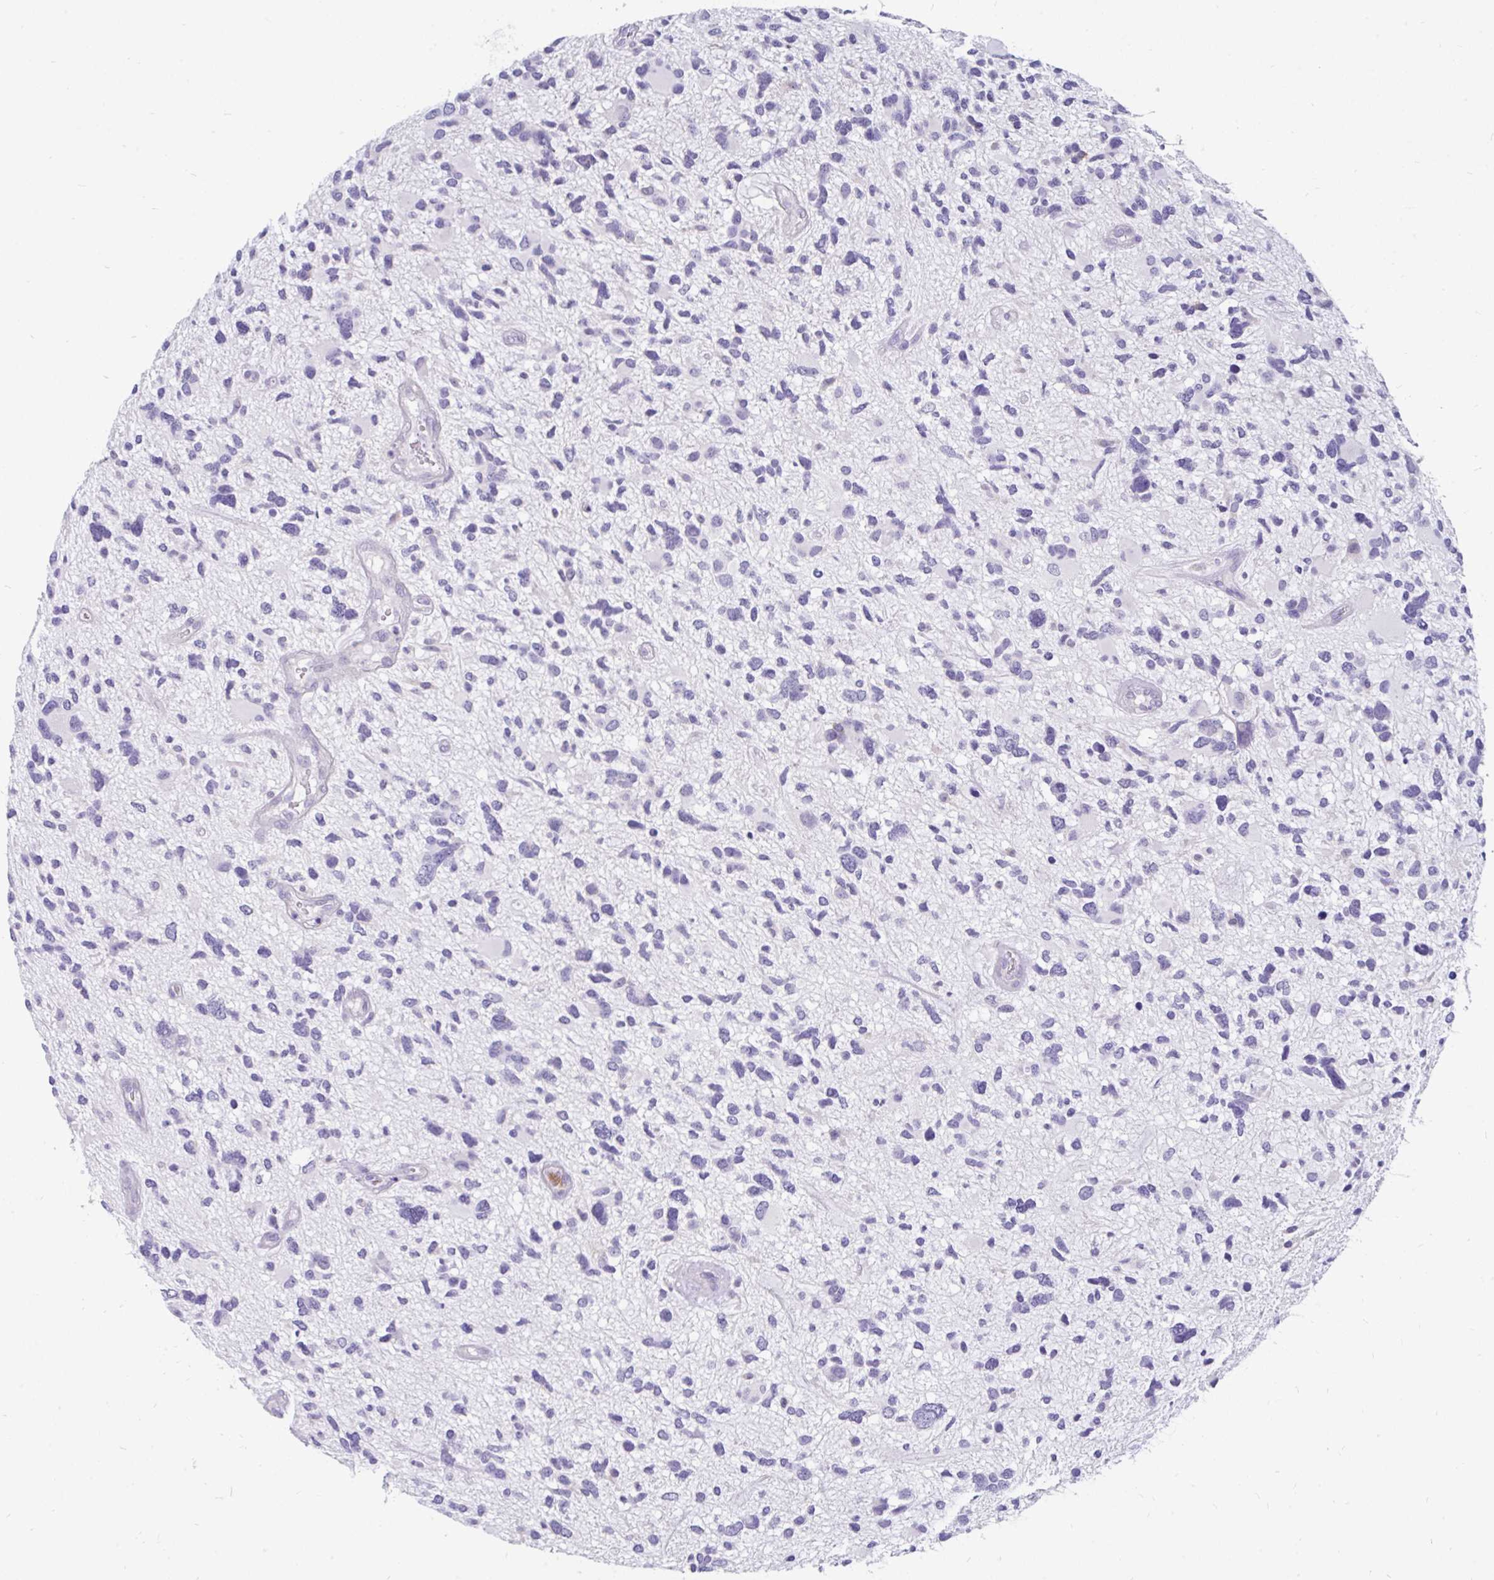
{"staining": {"intensity": "negative", "quantity": "none", "location": "none"}, "tissue": "glioma", "cell_type": "Tumor cells", "image_type": "cancer", "snomed": [{"axis": "morphology", "description": "Glioma, malignant, High grade"}, {"axis": "topography", "description": "Brain"}], "caption": "This image is of glioma stained with IHC to label a protein in brown with the nuclei are counter-stained blue. There is no expression in tumor cells.", "gene": "INTS5", "patient": {"sex": "female", "age": 11}}